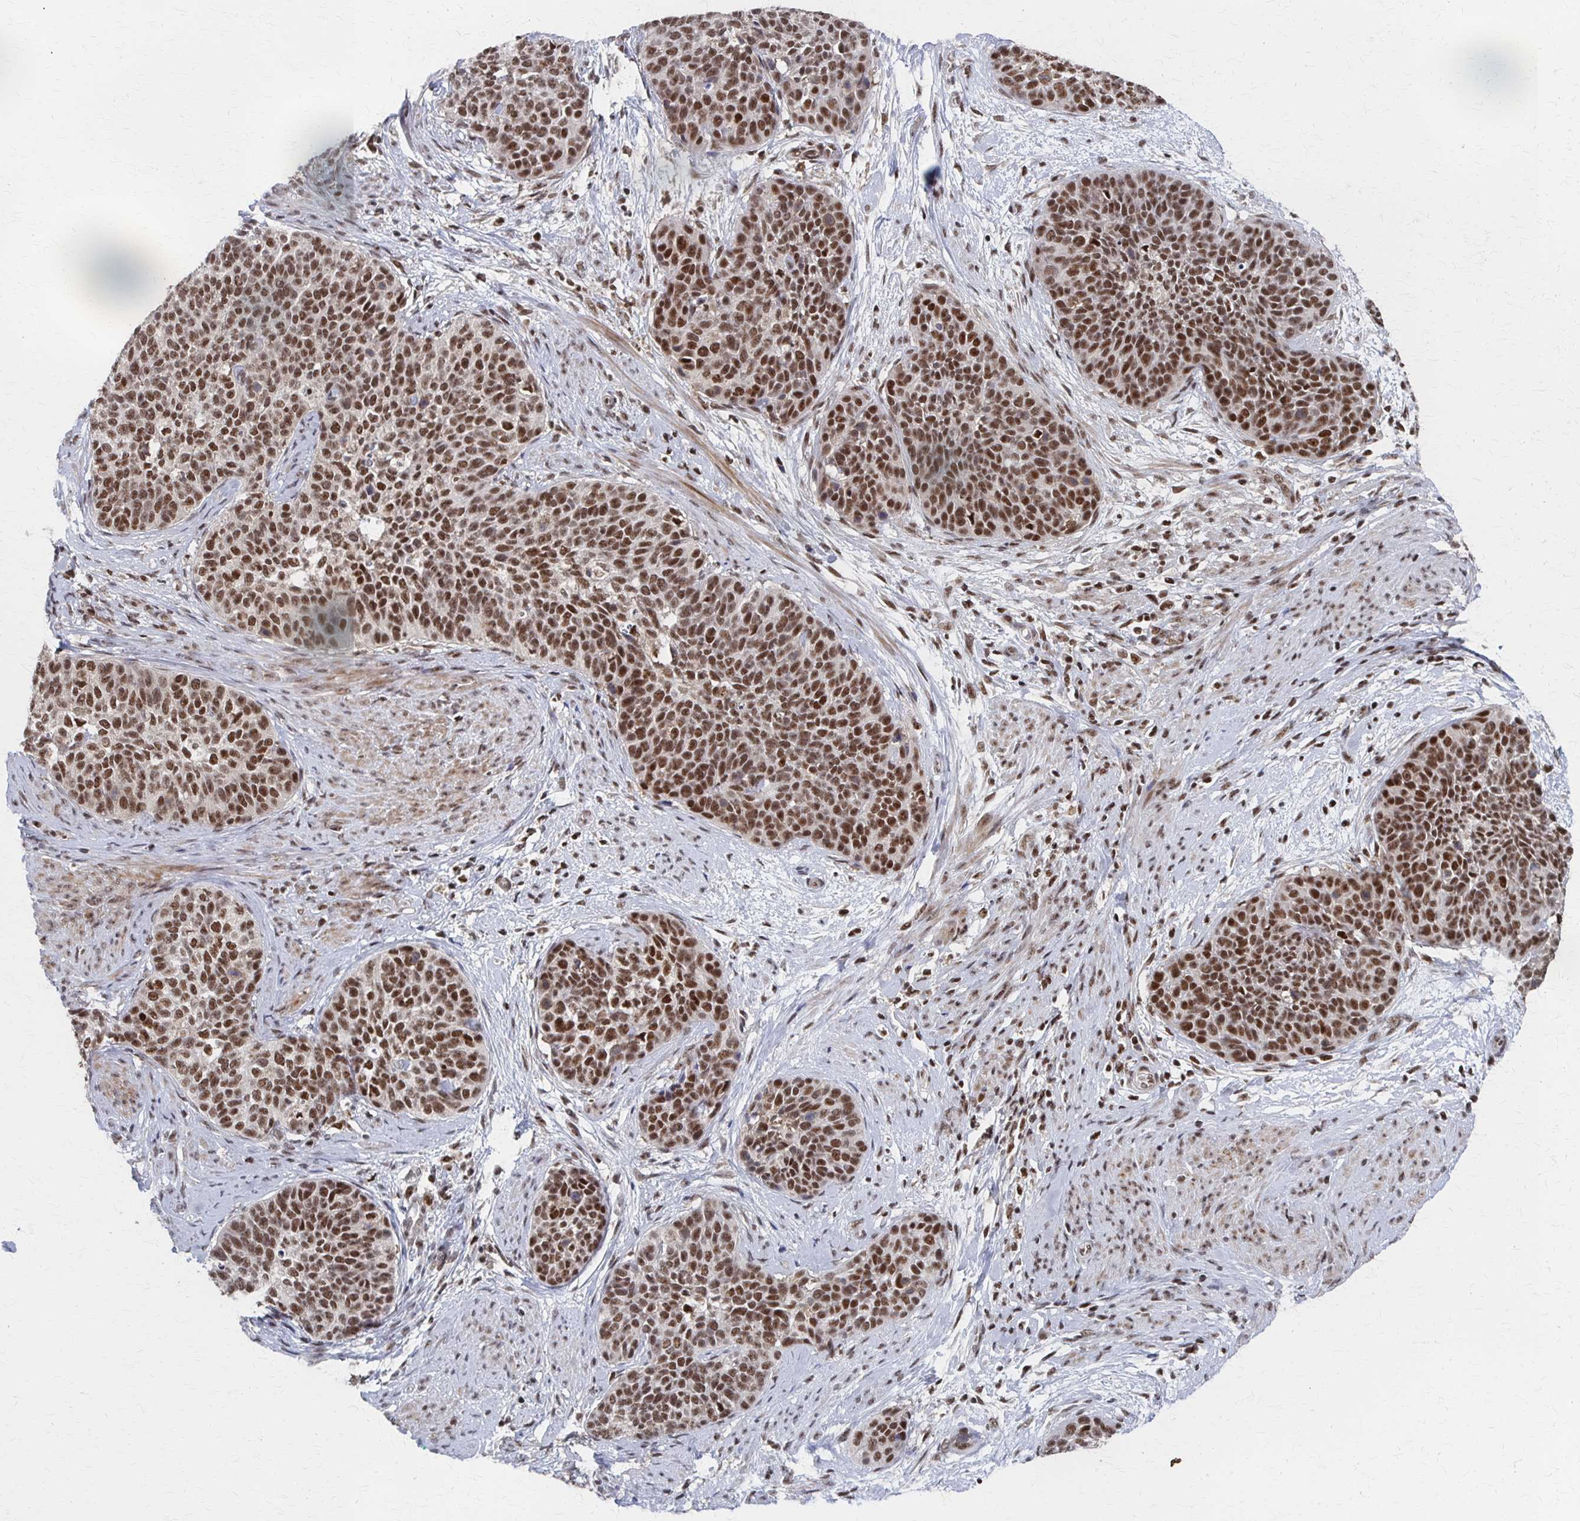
{"staining": {"intensity": "moderate", "quantity": ">75%", "location": "nuclear"}, "tissue": "cervical cancer", "cell_type": "Tumor cells", "image_type": "cancer", "snomed": [{"axis": "morphology", "description": "Squamous cell carcinoma, NOS"}, {"axis": "topography", "description": "Cervix"}], "caption": "Immunohistochemical staining of human cervical cancer (squamous cell carcinoma) exhibits moderate nuclear protein staining in approximately >75% of tumor cells.", "gene": "GTF2B", "patient": {"sex": "female", "age": 69}}